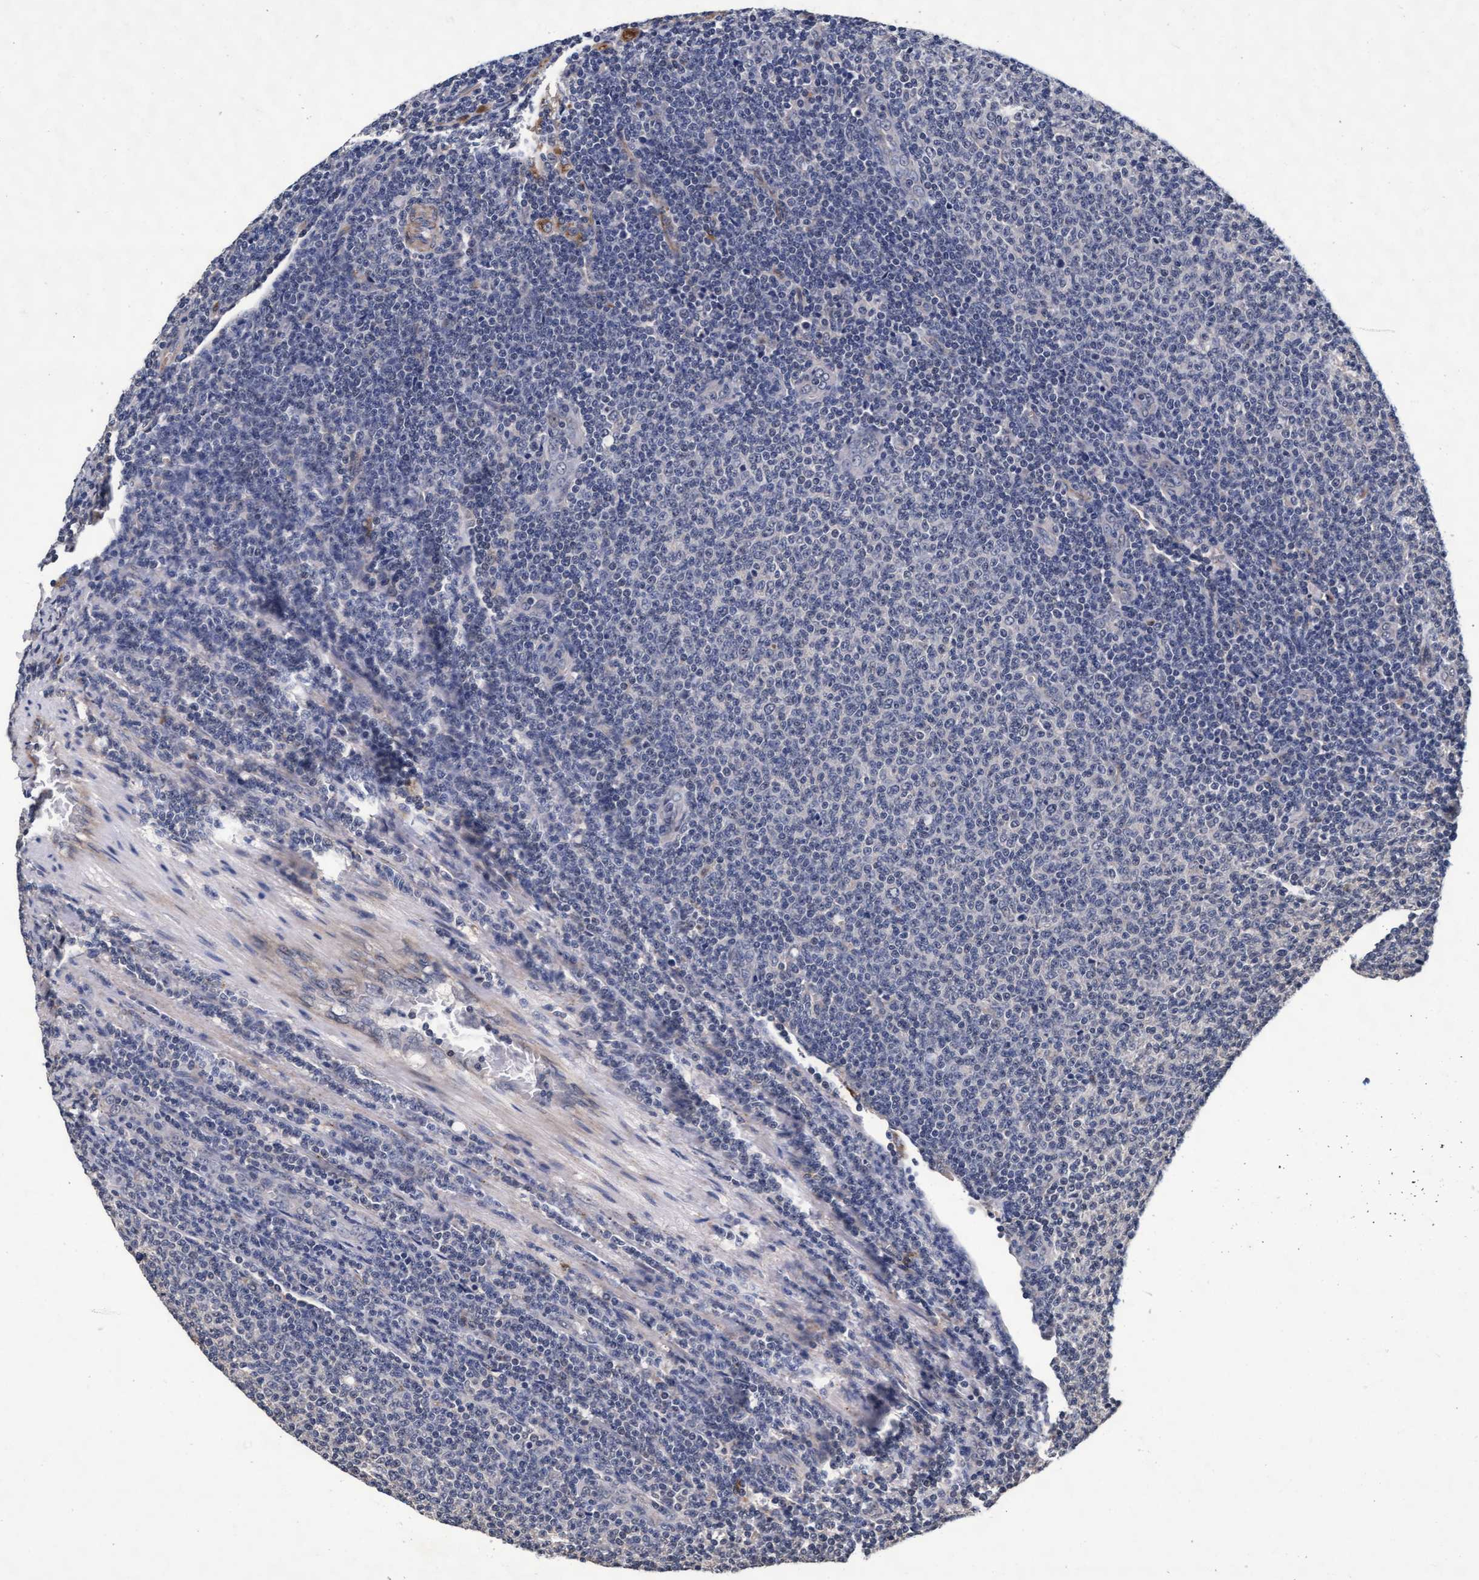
{"staining": {"intensity": "negative", "quantity": "none", "location": "none"}, "tissue": "lymphoma", "cell_type": "Tumor cells", "image_type": "cancer", "snomed": [{"axis": "morphology", "description": "Malignant lymphoma, non-Hodgkin's type, Low grade"}, {"axis": "topography", "description": "Lymph node"}], "caption": "This is an IHC image of human lymphoma. There is no staining in tumor cells.", "gene": "CPQ", "patient": {"sex": "male", "age": 66}}